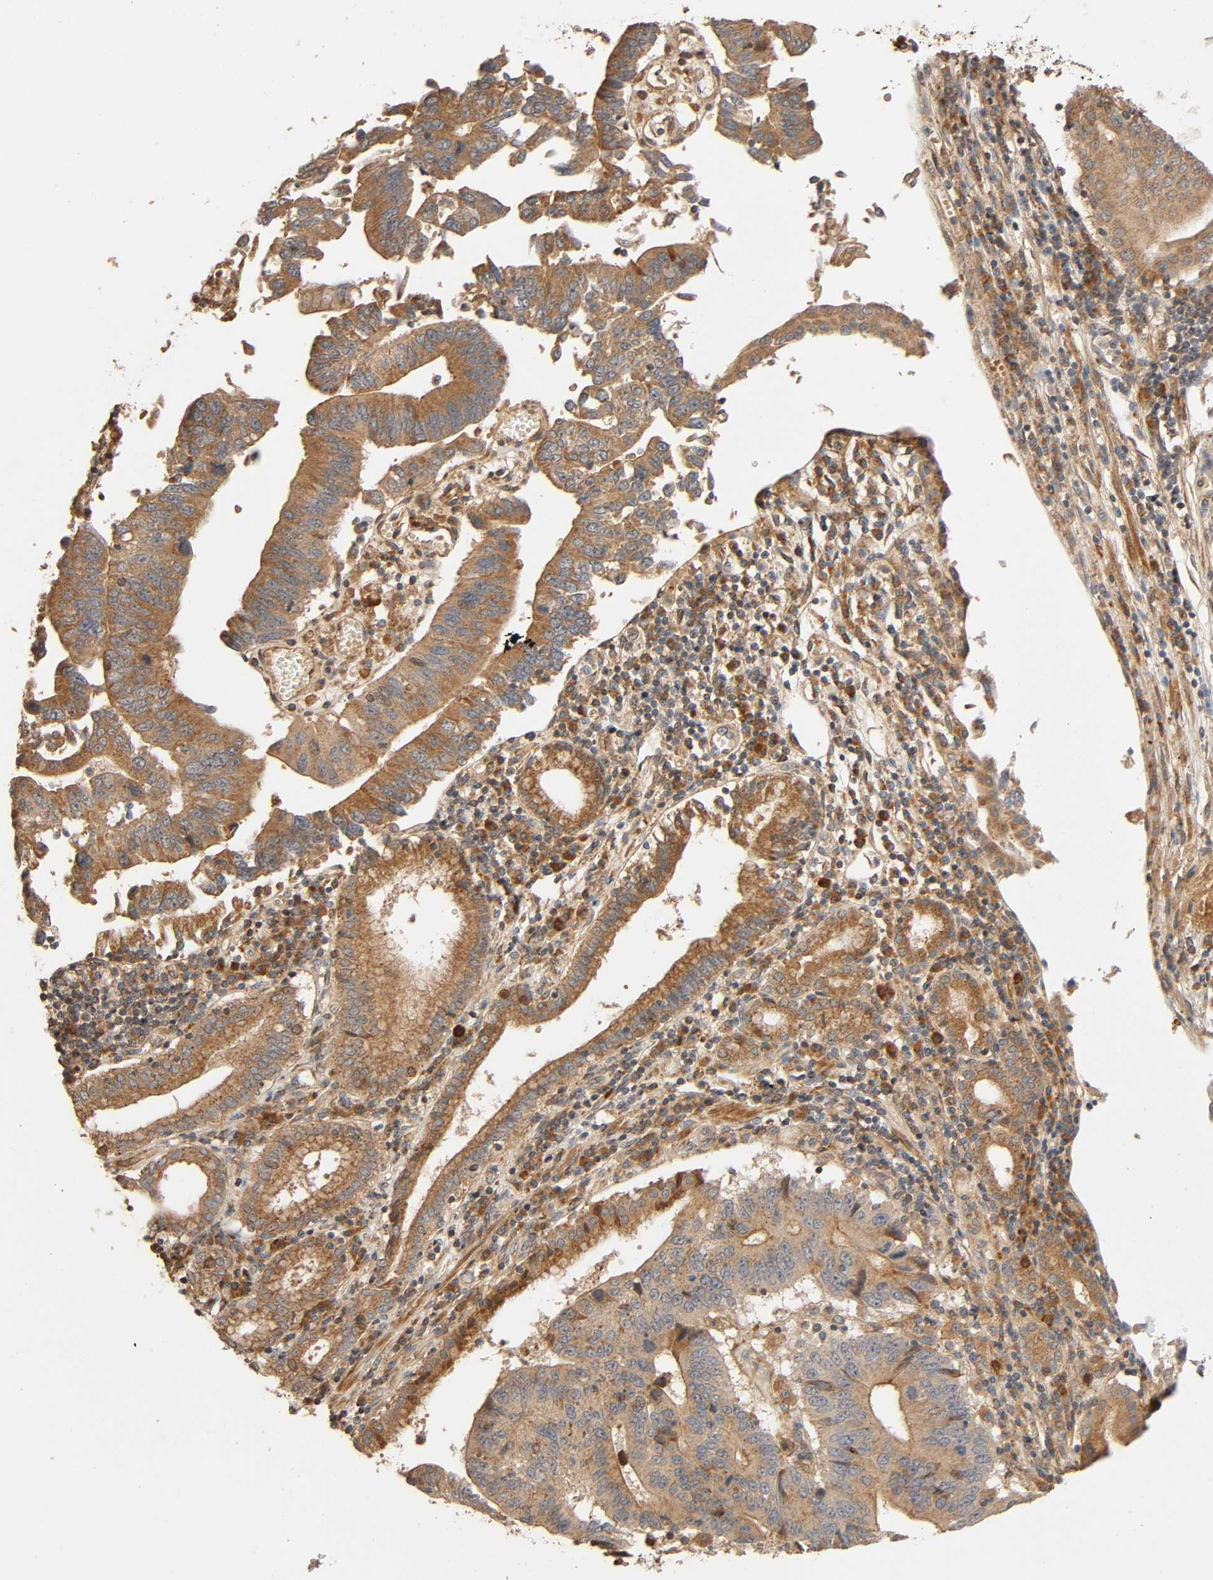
{"staining": {"intensity": "moderate", "quantity": ">75%", "location": "cytoplasmic/membranous"}, "tissue": "pancreatic cancer", "cell_type": "Tumor cells", "image_type": "cancer", "snomed": [{"axis": "morphology", "description": "Adenocarcinoma, NOS"}, {"axis": "topography", "description": "Pancreas"}], "caption": "High-power microscopy captured an immunohistochemistry (IHC) photomicrograph of adenocarcinoma (pancreatic), revealing moderate cytoplasmic/membranous expression in about >75% of tumor cells.", "gene": "SGSM1", "patient": {"sex": "female", "age": 48}}